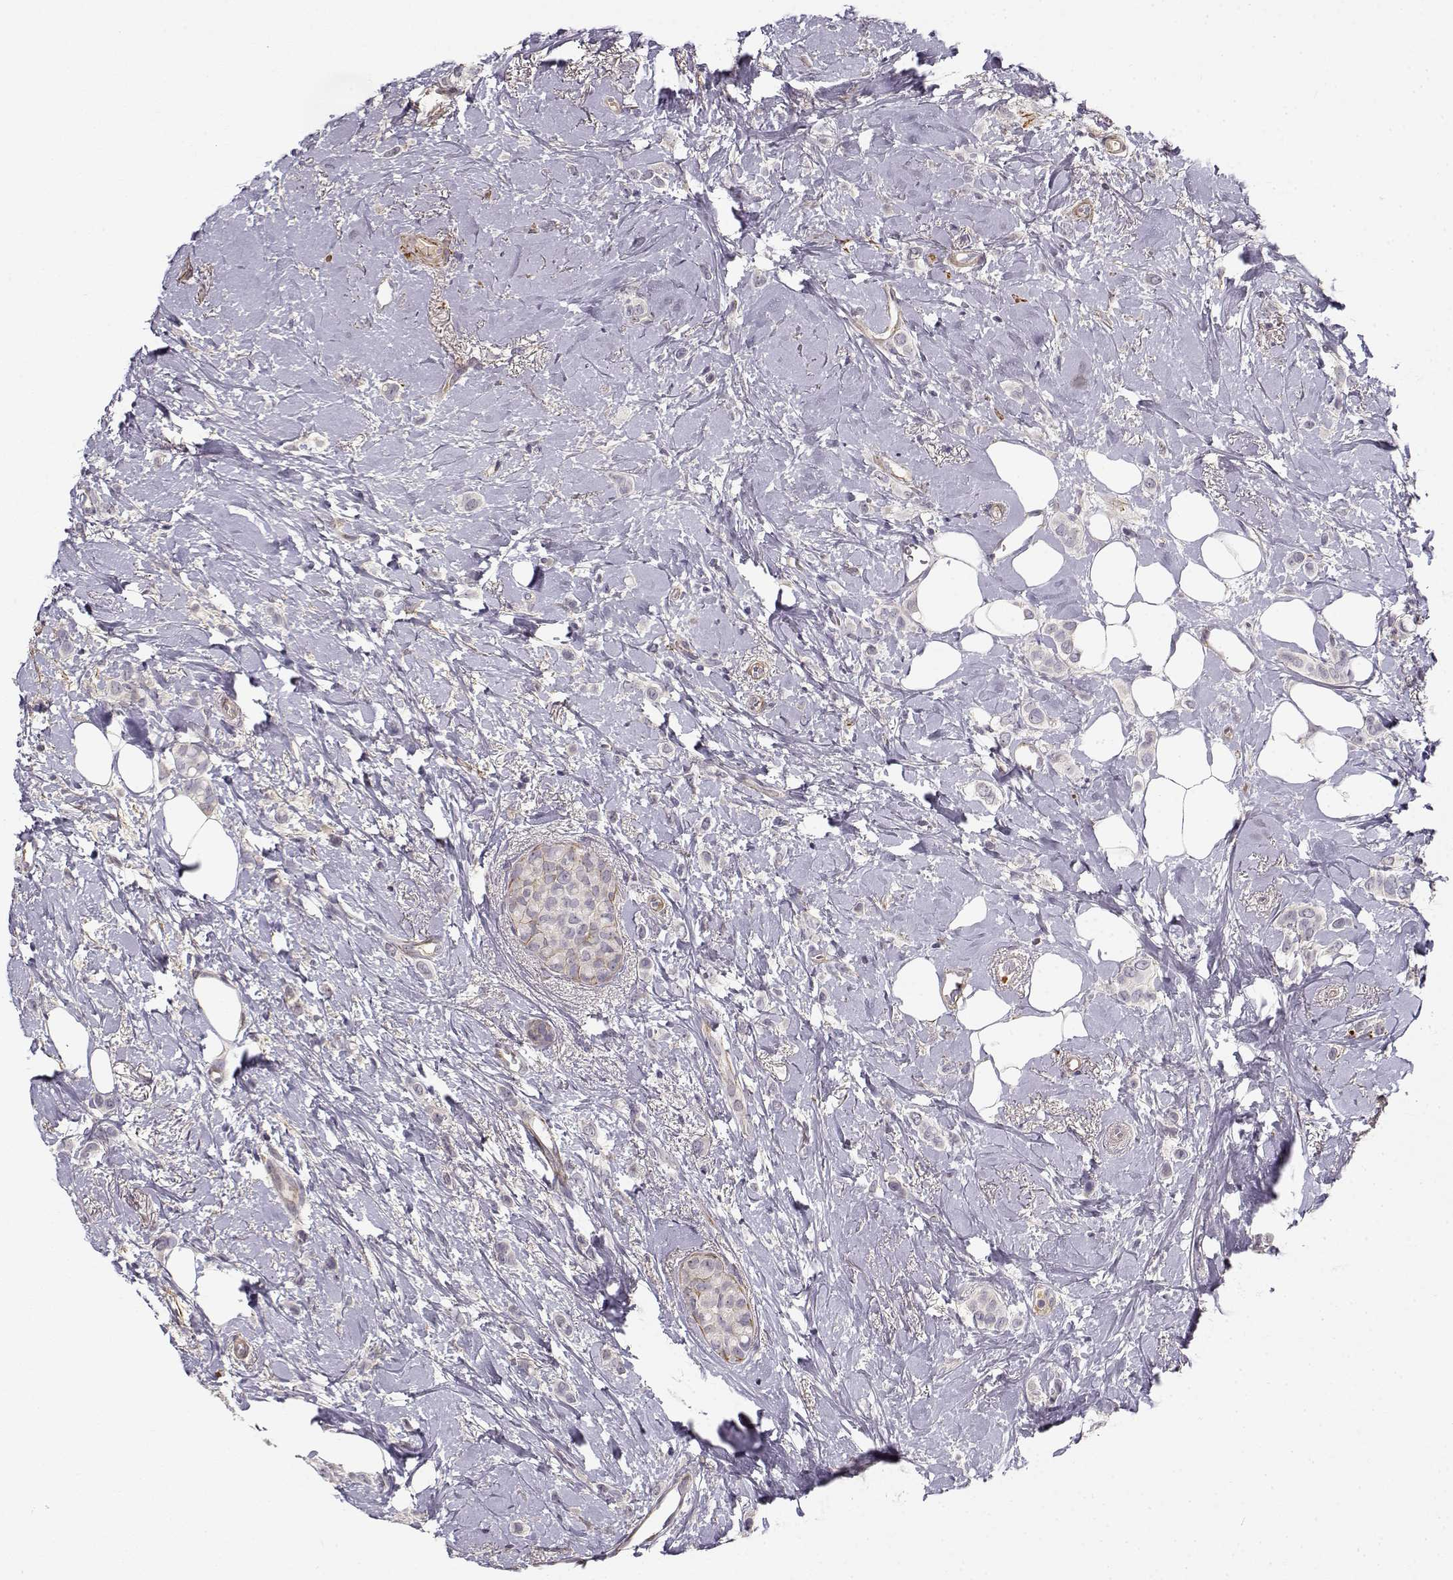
{"staining": {"intensity": "negative", "quantity": "none", "location": "none"}, "tissue": "breast cancer", "cell_type": "Tumor cells", "image_type": "cancer", "snomed": [{"axis": "morphology", "description": "Lobular carcinoma"}, {"axis": "topography", "description": "Breast"}], "caption": "Tumor cells show no significant protein staining in breast cancer.", "gene": "RGS9BP", "patient": {"sex": "female", "age": 66}}